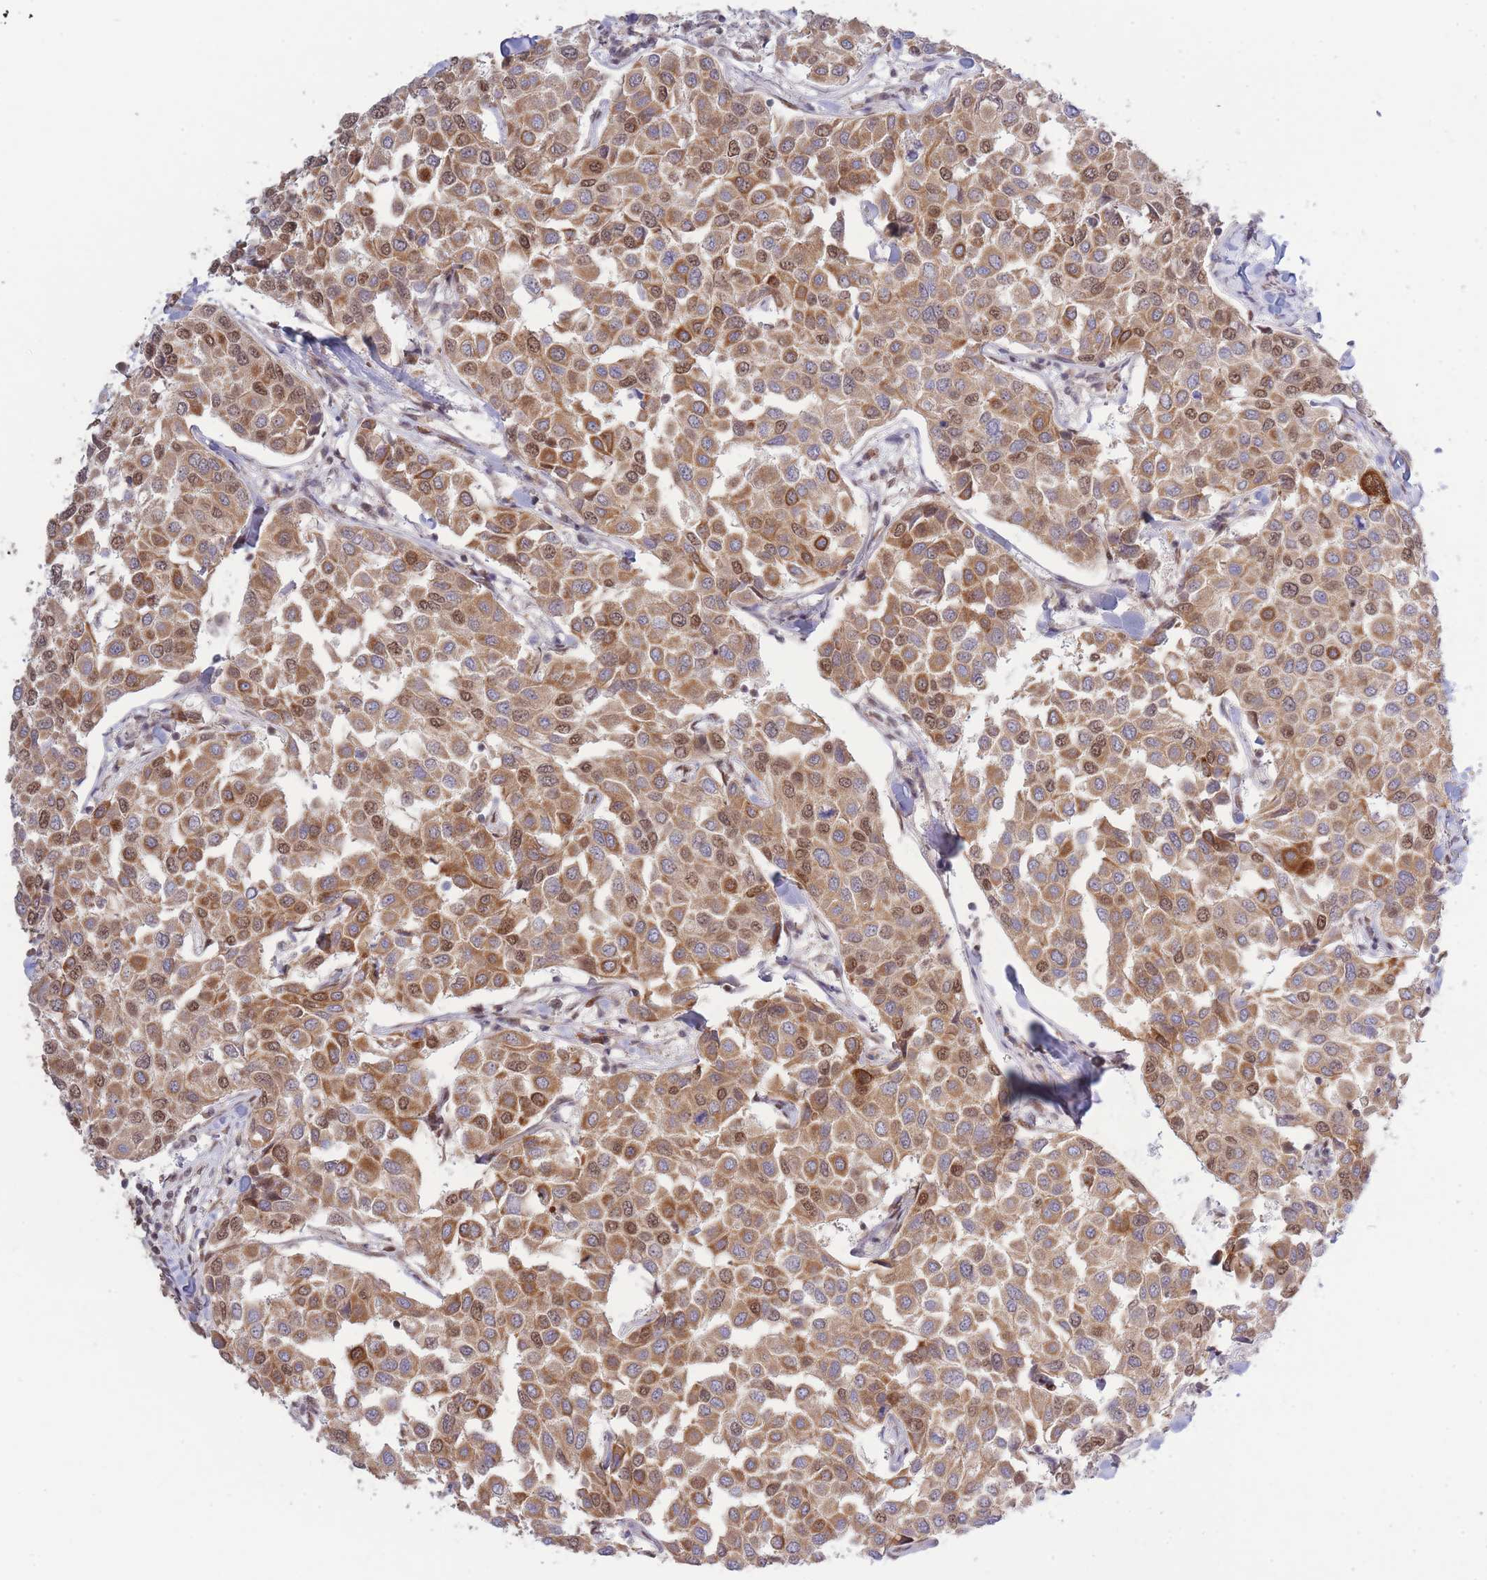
{"staining": {"intensity": "moderate", "quantity": ">75%", "location": "cytoplasmic/membranous,nuclear"}, "tissue": "breast cancer", "cell_type": "Tumor cells", "image_type": "cancer", "snomed": [{"axis": "morphology", "description": "Duct carcinoma"}, {"axis": "topography", "description": "Breast"}], "caption": "Breast intraductal carcinoma stained with a protein marker shows moderate staining in tumor cells.", "gene": "CARD8", "patient": {"sex": "female", "age": 55}}